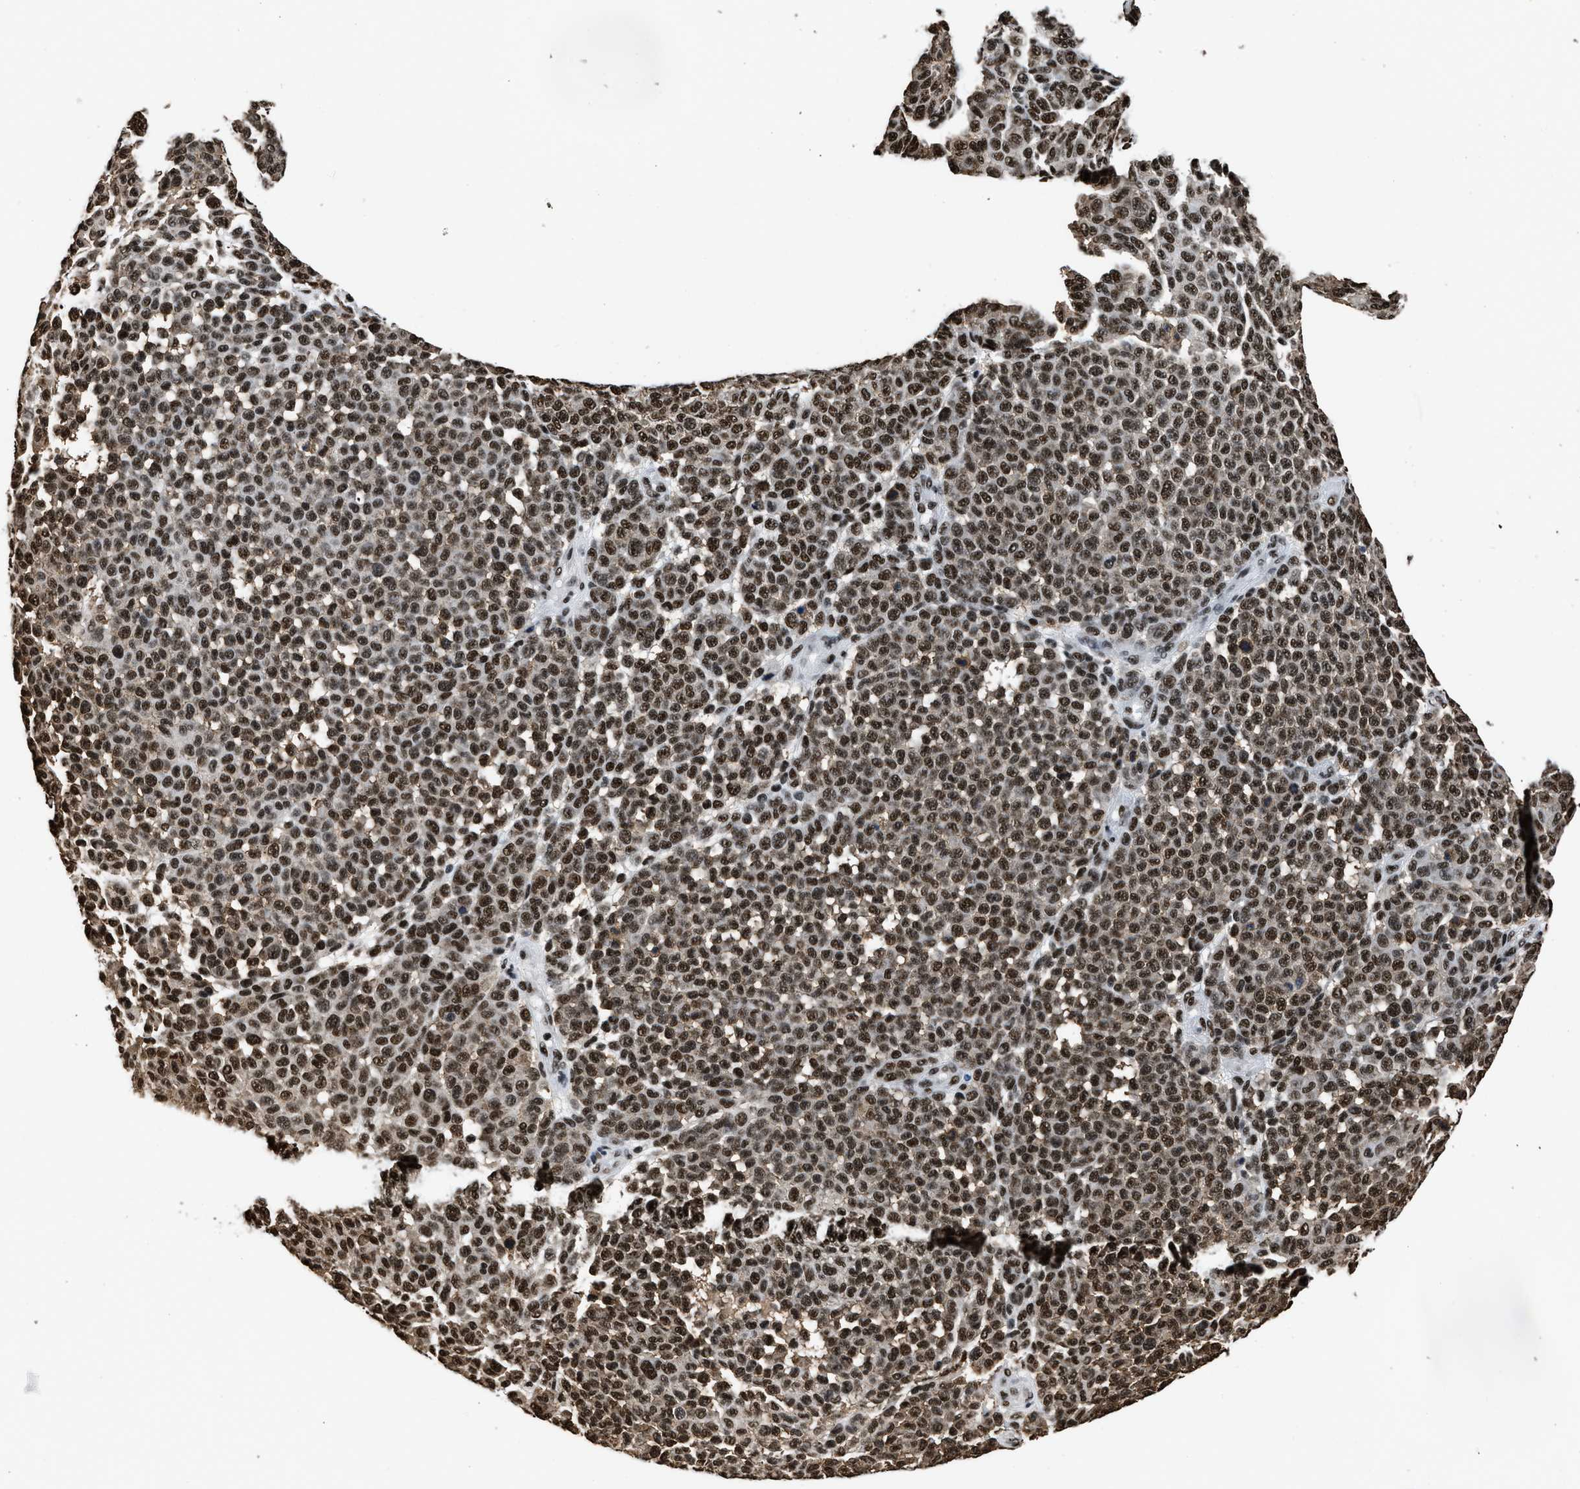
{"staining": {"intensity": "strong", "quantity": ">75%", "location": "nuclear"}, "tissue": "melanoma", "cell_type": "Tumor cells", "image_type": "cancer", "snomed": [{"axis": "morphology", "description": "Malignant melanoma, NOS"}, {"axis": "topography", "description": "Skin"}], "caption": "A brown stain shows strong nuclear staining of a protein in malignant melanoma tumor cells.", "gene": "HNRNPH2", "patient": {"sex": "male", "age": 59}}